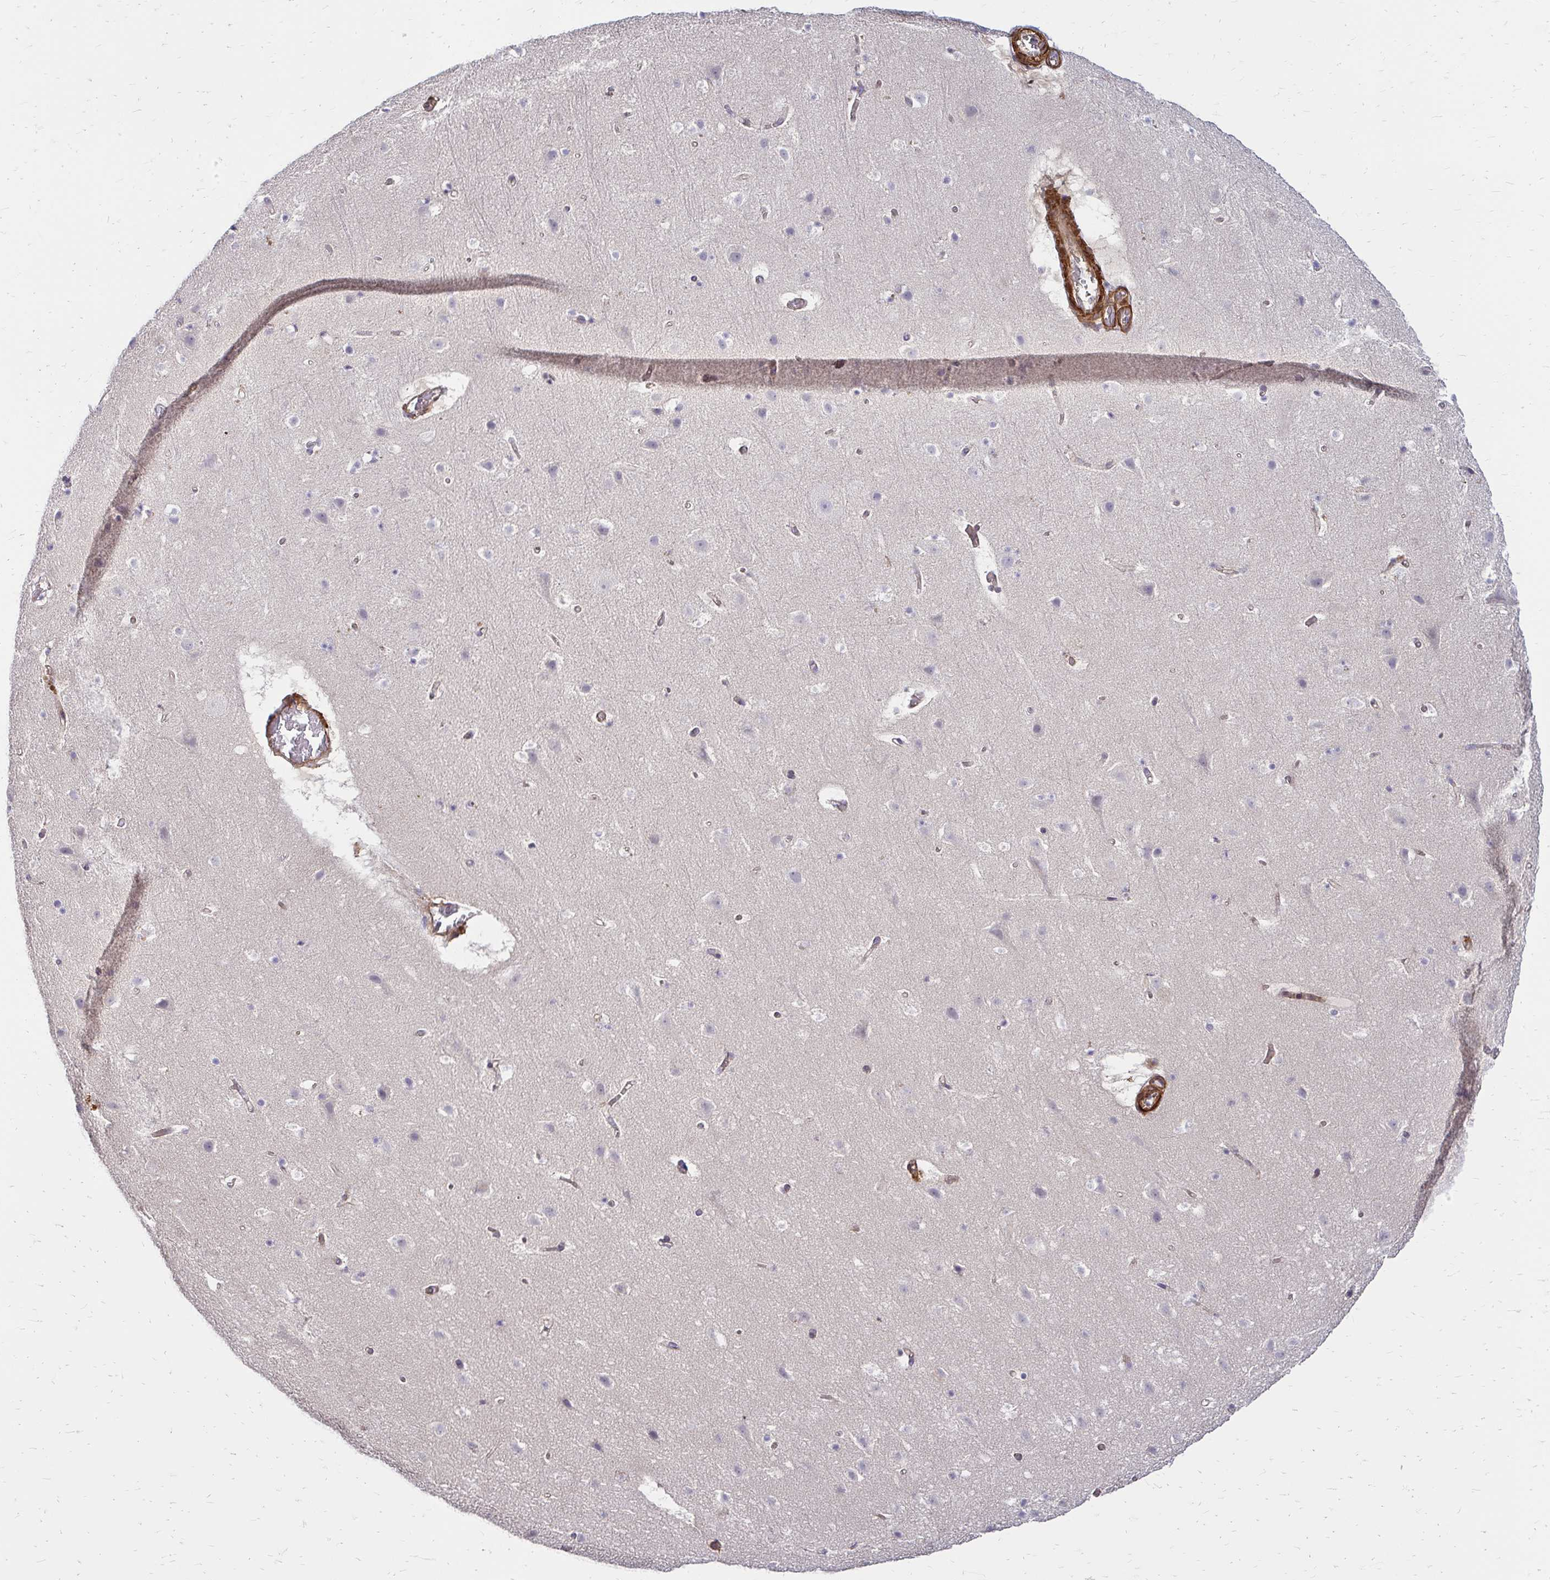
{"staining": {"intensity": "weak", "quantity": ">75%", "location": "cytoplasmic/membranous"}, "tissue": "cerebral cortex", "cell_type": "Endothelial cells", "image_type": "normal", "snomed": [{"axis": "morphology", "description": "Normal tissue, NOS"}, {"axis": "topography", "description": "Cerebral cortex"}], "caption": "An immunohistochemistry photomicrograph of normal tissue is shown. Protein staining in brown shows weak cytoplasmic/membranous positivity in cerebral cortex within endothelial cells. (Stains: DAB in brown, nuclei in blue, Microscopy: brightfield microscopy at high magnification).", "gene": "YAP1", "patient": {"sex": "female", "age": 42}}